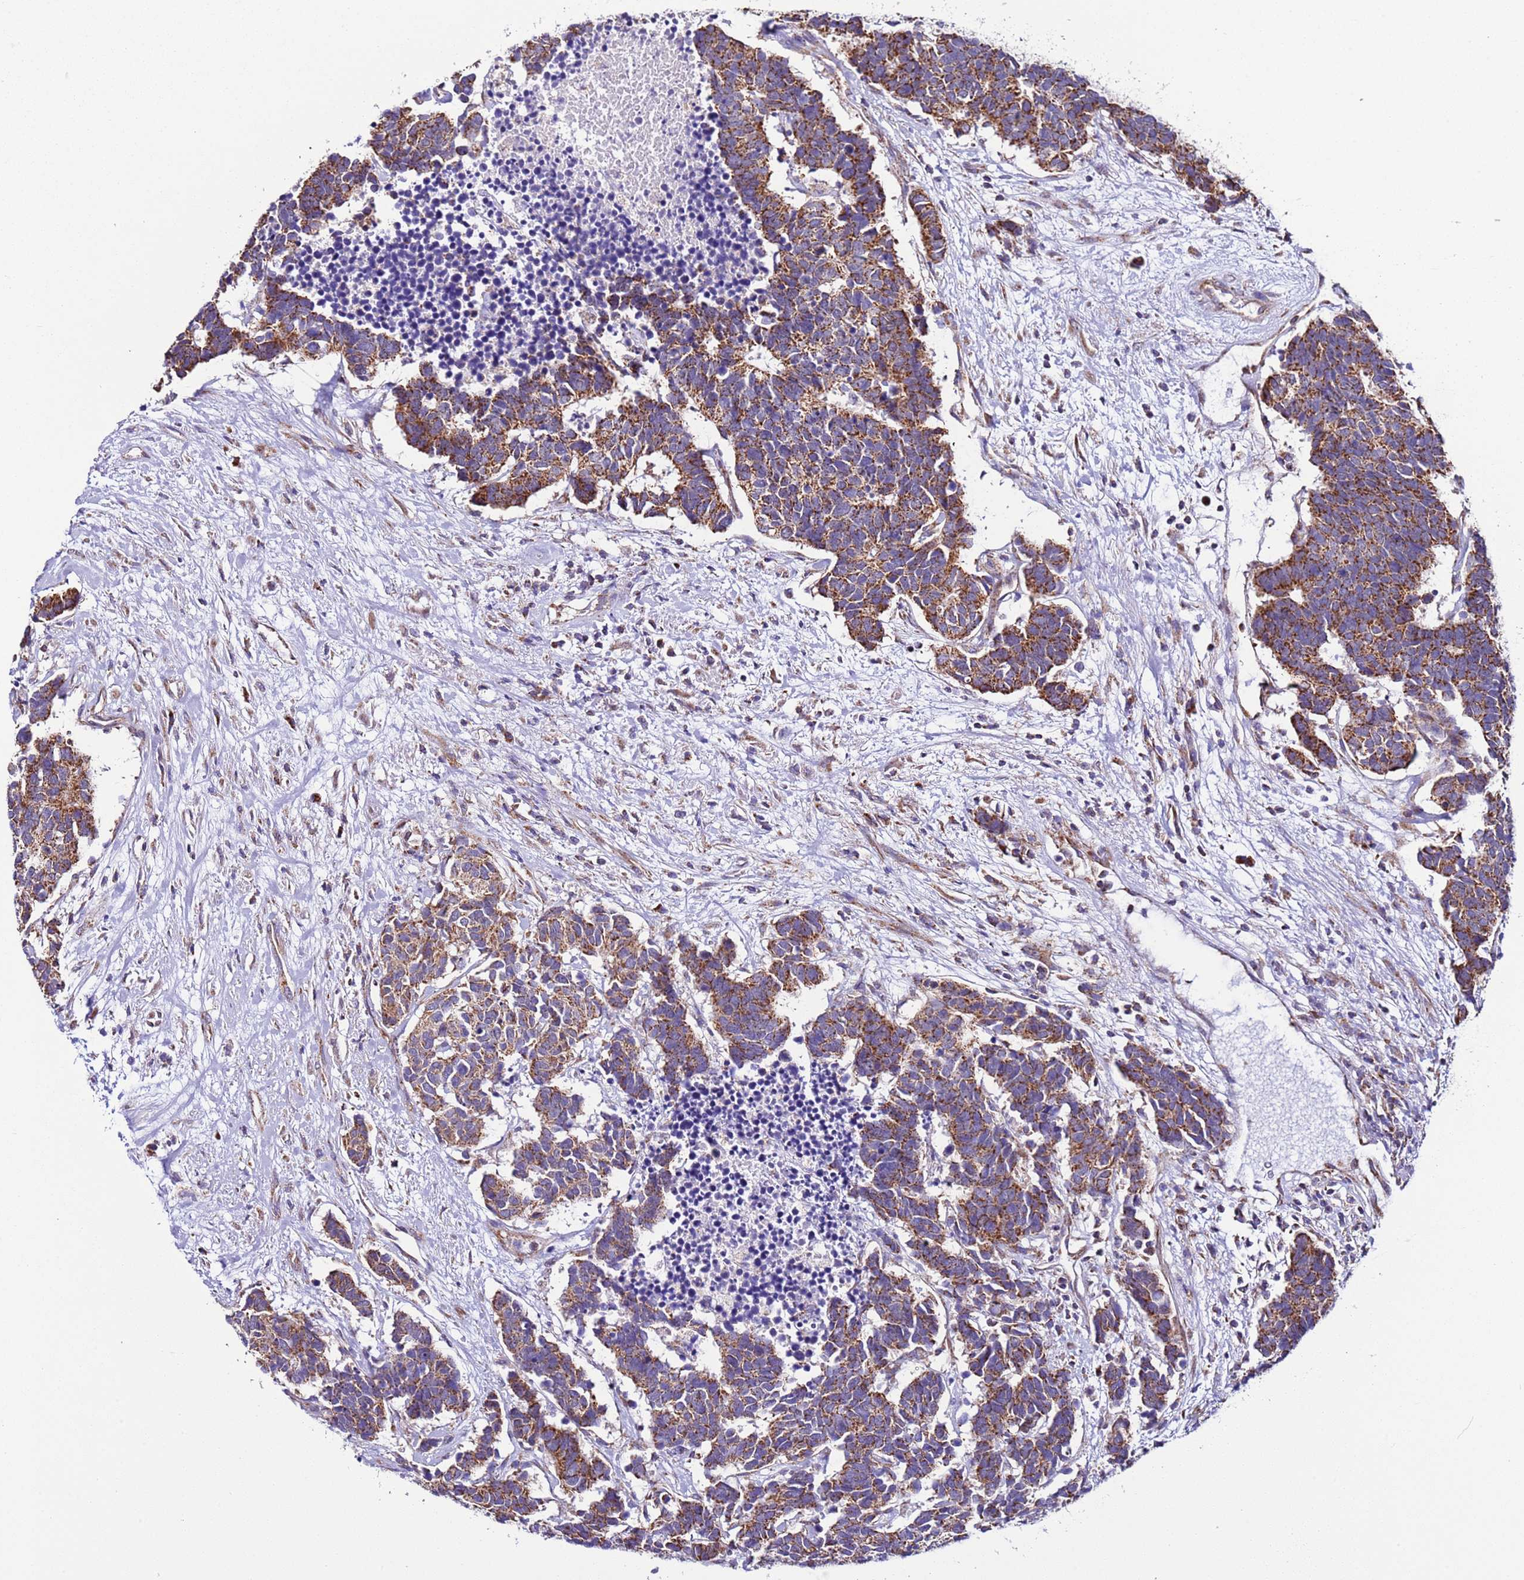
{"staining": {"intensity": "moderate", "quantity": ">75%", "location": "cytoplasmic/membranous"}, "tissue": "carcinoid", "cell_type": "Tumor cells", "image_type": "cancer", "snomed": [{"axis": "morphology", "description": "Carcinoma, NOS"}, {"axis": "morphology", "description": "Carcinoid, malignant, NOS"}, {"axis": "topography", "description": "Urinary bladder"}], "caption": "IHC of carcinoid reveals medium levels of moderate cytoplasmic/membranous staining in about >75% of tumor cells. (DAB = brown stain, brightfield microscopy at high magnification).", "gene": "AHI1", "patient": {"sex": "male", "age": 57}}